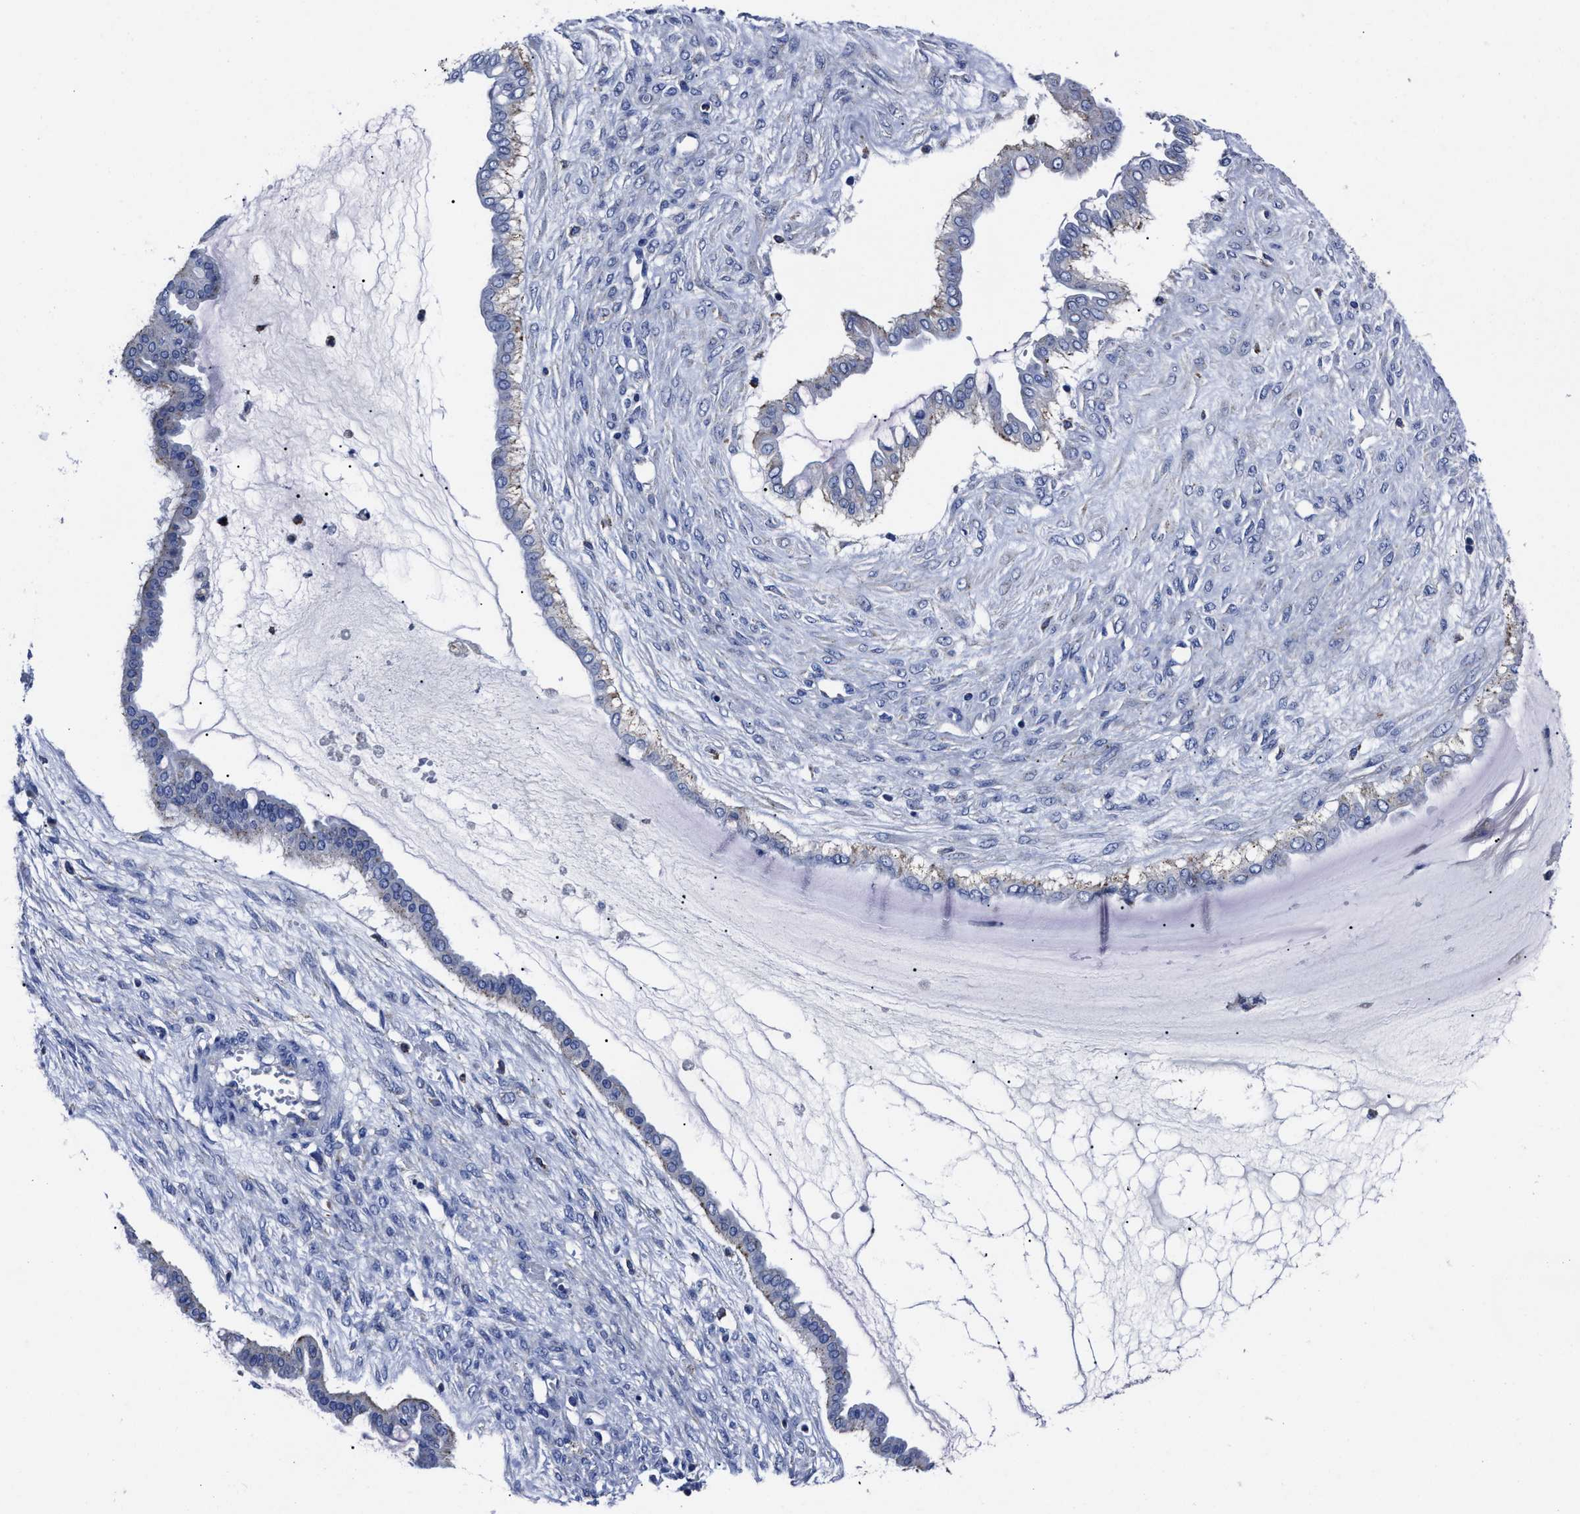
{"staining": {"intensity": "negative", "quantity": "none", "location": "none"}, "tissue": "ovarian cancer", "cell_type": "Tumor cells", "image_type": "cancer", "snomed": [{"axis": "morphology", "description": "Cystadenocarcinoma, mucinous, NOS"}, {"axis": "topography", "description": "Ovary"}], "caption": "A high-resolution image shows immunohistochemistry staining of ovarian mucinous cystadenocarcinoma, which displays no significant staining in tumor cells. (Stains: DAB IHC with hematoxylin counter stain, Microscopy: brightfield microscopy at high magnification).", "gene": "LAMTOR4", "patient": {"sex": "female", "age": 73}}